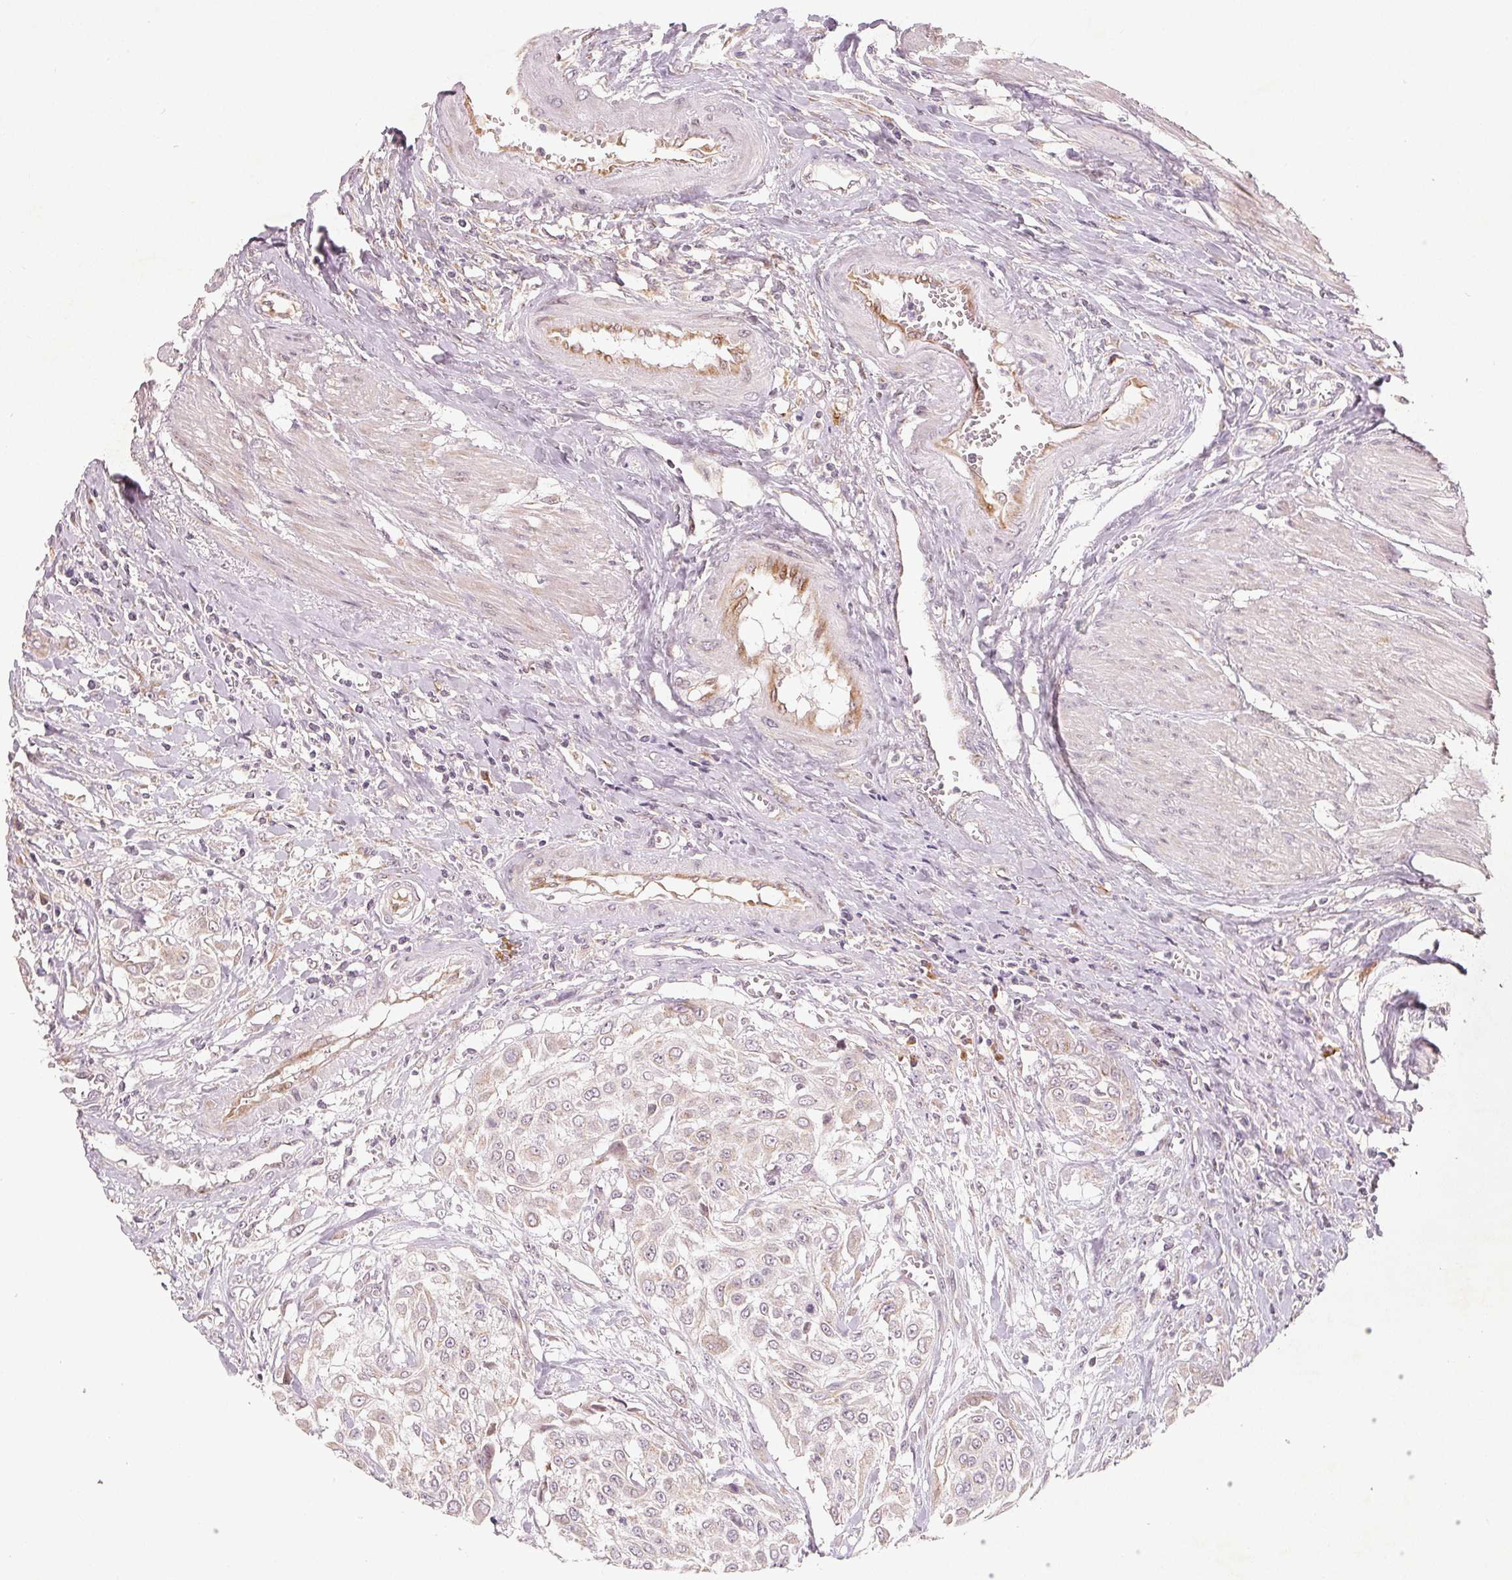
{"staining": {"intensity": "negative", "quantity": "none", "location": "none"}, "tissue": "urothelial cancer", "cell_type": "Tumor cells", "image_type": "cancer", "snomed": [{"axis": "morphology", "description": "Urothelial carcinoma, High grade"}, {"axis": "topography", "description": "Urinary bladder"}], "caption": "IHC histopathology image of human urothelial cancer stained for a protein (brown), which shows no staining in tumor cells.", "gene": "TMSB15B", "patient": {"sex": "male", "age": 57}}